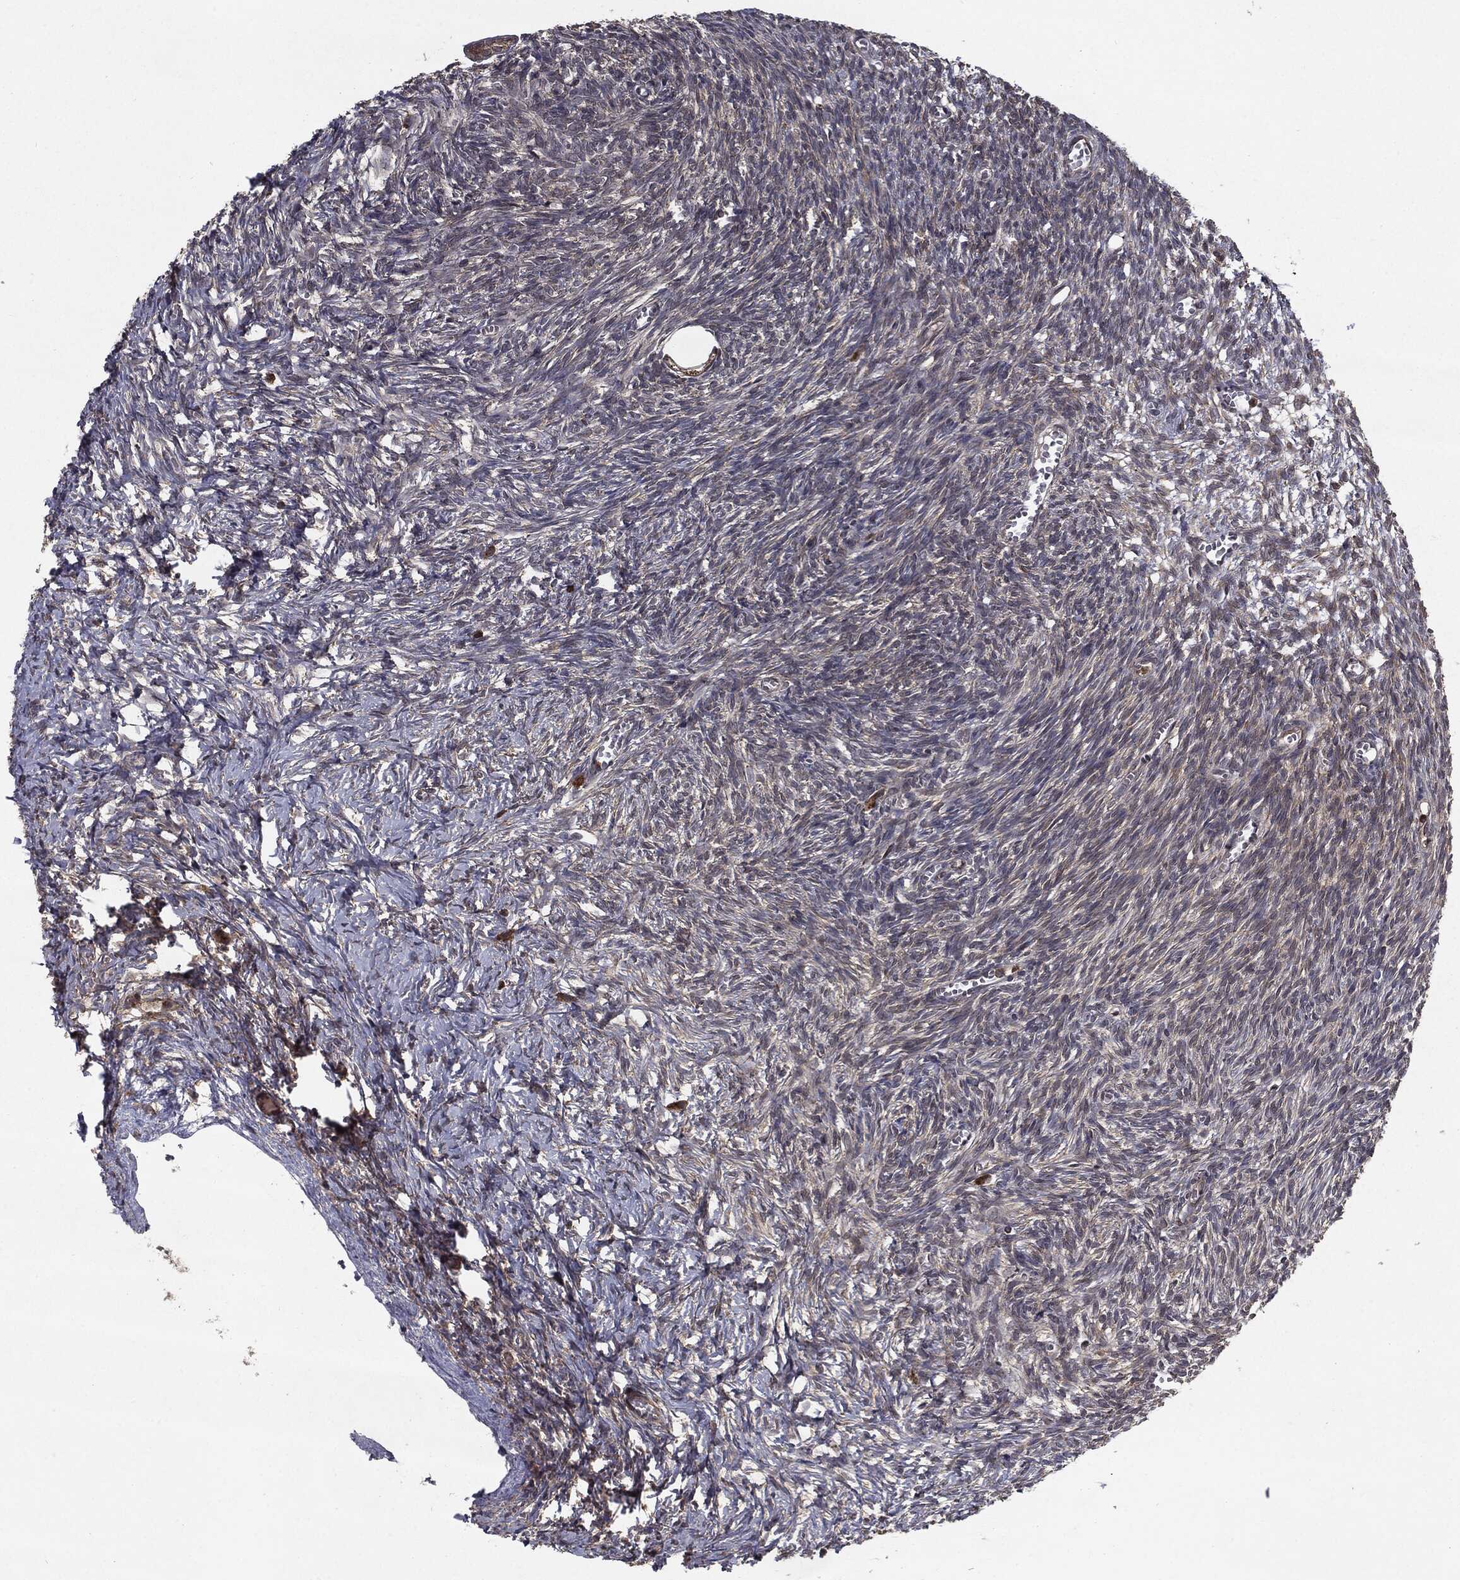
{"staining": {"intensity": "negative", "quantity": "none", "location": "none"}, "tissue": "ovary", "cell_type": "Follicle cells", "image_type": "normal", "snomed": [{"axis": "morphology", "description": "Normal tissue, NOS"}, {"axis": "topography", "description": "Ovary"}], "caption": "Immunohistochemistry micrograph of benign ovary stained for a protein (brown), which demonstrates no expression in follicle cells.", "gene": "HDAC5", "patient": {"sex": "female", "age": 43}}